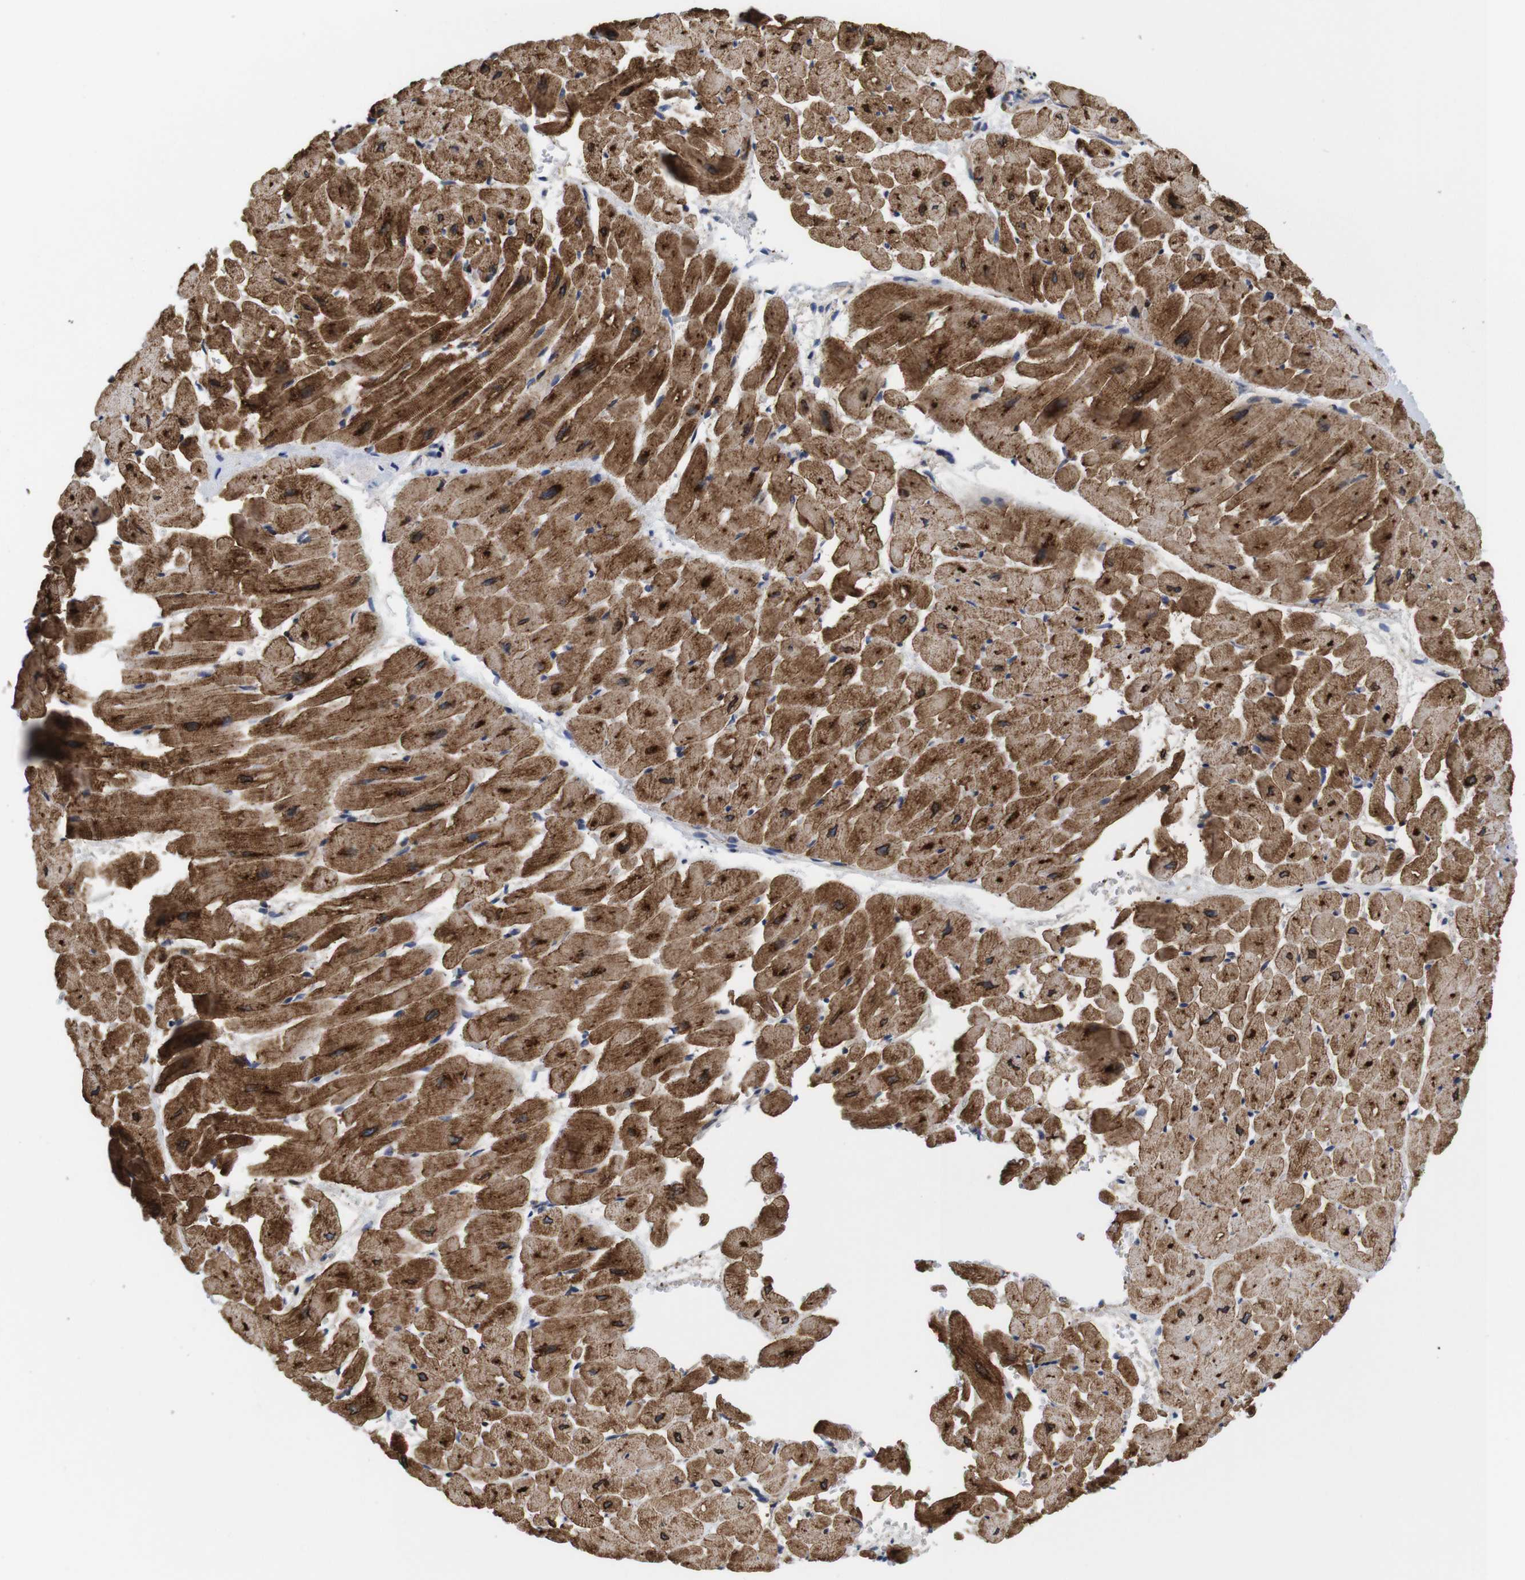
{"staining": {"intensity": "strong", "quantity": ">75%", "location": "cytoplasmic/membranous"}, "tissue": "heart muscle", "cell_type": "Cardiomyocytes", "image_type": "normal", "snomed": [{"axis": "morphology", "description": "Normal tissue, NOS"}, {"axis": "topography", "description": "Heart"}], "caption": "Cardiomyocytes show high levels of strong cytoplasmic/membranous expression in approximately >75% of cells in unremarkable human heart muscle. (DAB (3,3'-diaminobenzidine) IHC with brightfield microscopy, high magnification).", "gene": "SPRY3", "patient": {"sex": "male", "age": 45}}